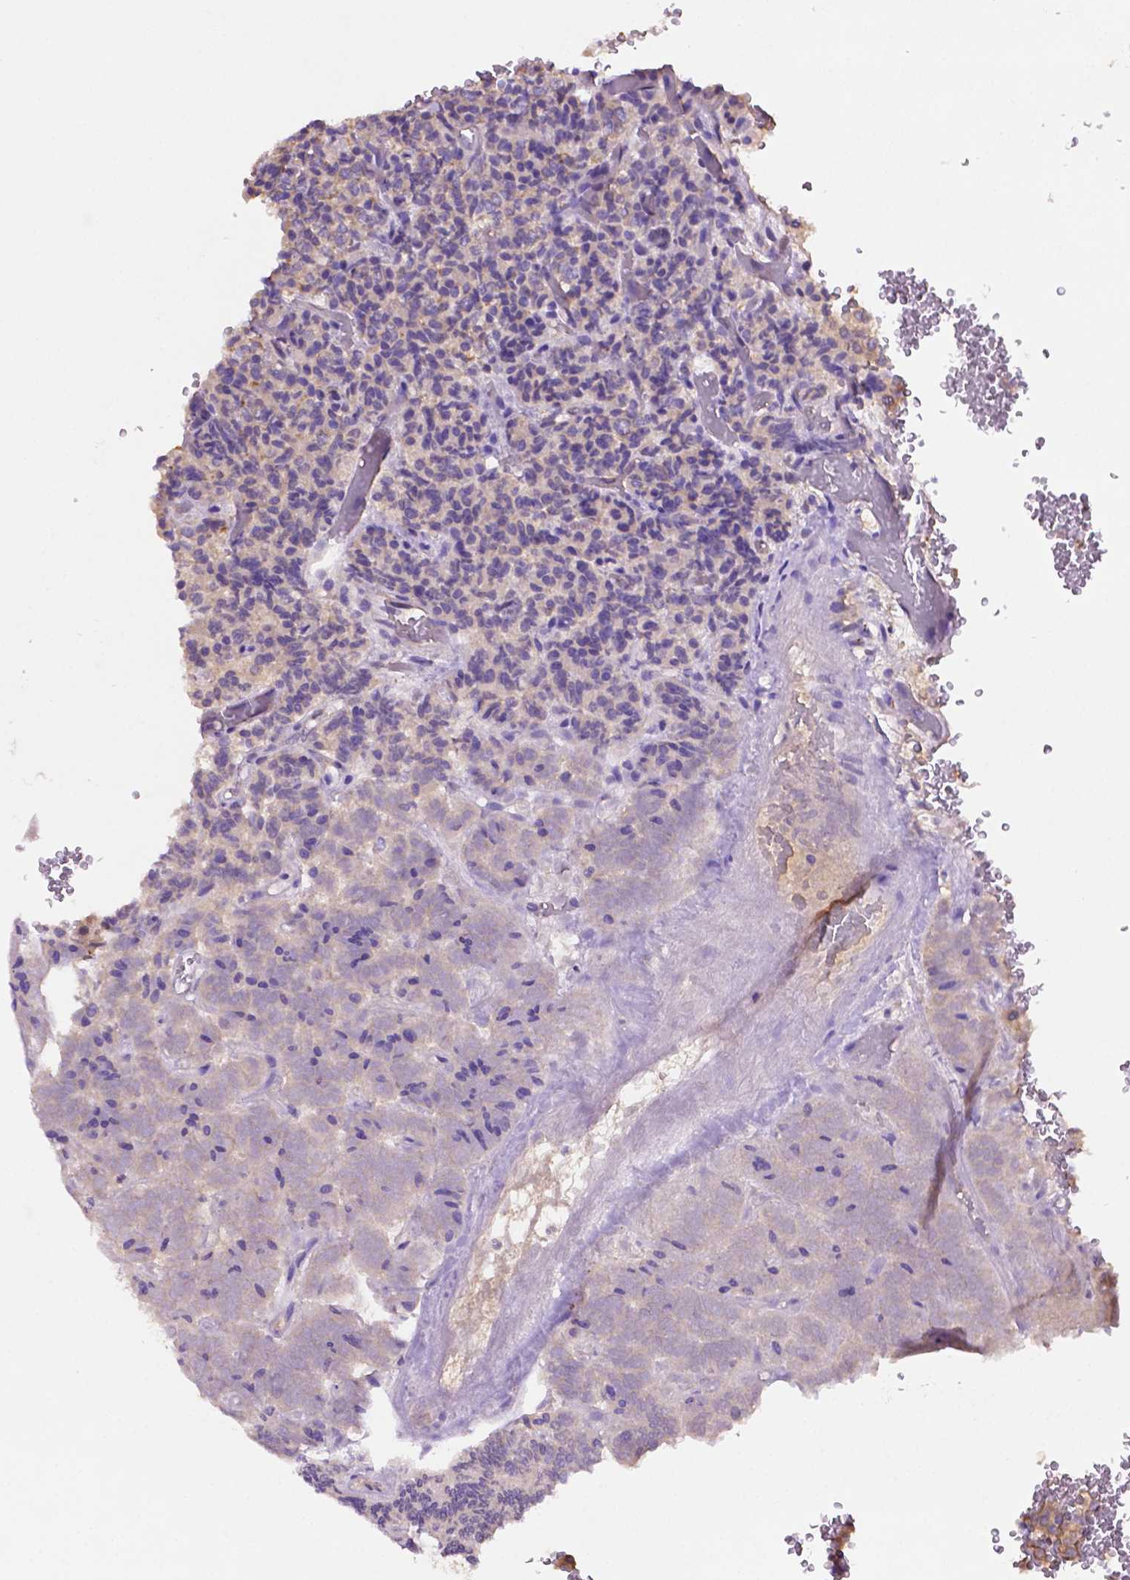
{"staining": {"intensity": "negative", "quantity": "none", "location": "none"}, "tissue": "carcinoid", "cell_type": "Tumor cells", "image_type": "cancer", "snomed": [{"axis": "morphology", "description": "Carcinoid, malignant, NOS"}, {"axis": "topography", "description": "Pancreas"}], "caption": "High power microscopy photomicrograph of an IHC micrograph of carcinoid (malignant), revealing no significant positivity in tumor cells. Brightfield microscopy of immunohistochemistry stained with DAB (brown) and hematoxylin (blue), captured at high magnification.", "gene": "GDPD5", "patient": {"sex": "male", "age": 36}}